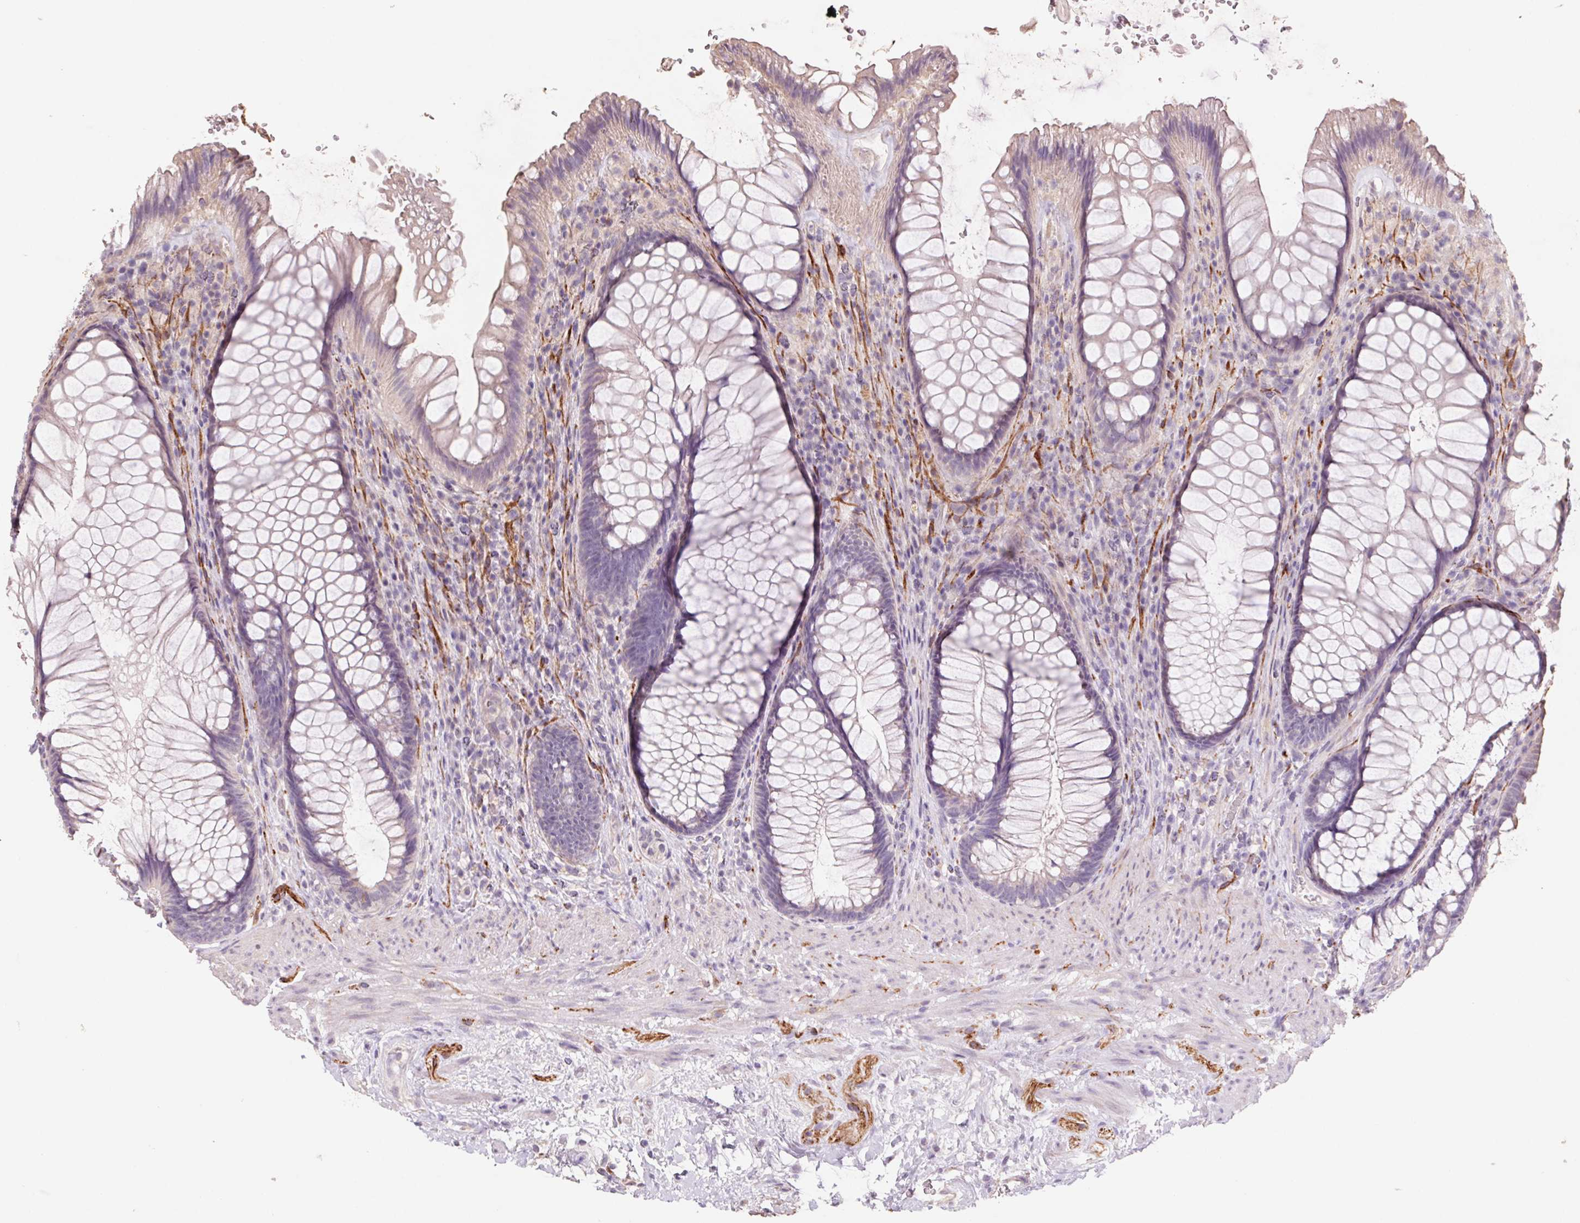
{"staining": {"intensity": "weak", "quantity": "<25%", "location": "cytoplasmic/membranous"}, "tissue": "rectum", "cell_type": "Glandular cells", "image_type": "normal", "snomed": [{"axis": "morphology", "description": "Normal tissue, NOS"}, {"axis": "topography", "description": "Smooth muscle"}, {"axis": "topography", "description": "Rectum"}], "caption": "IHC histopathology image of normal rectum: human rectum stained with DAB (3,3'-diaminobenzidine) reveals no significant protein staining in glandular cells.", "gene": "GRM2", "patient": {"sex": "male", "age": 53}}